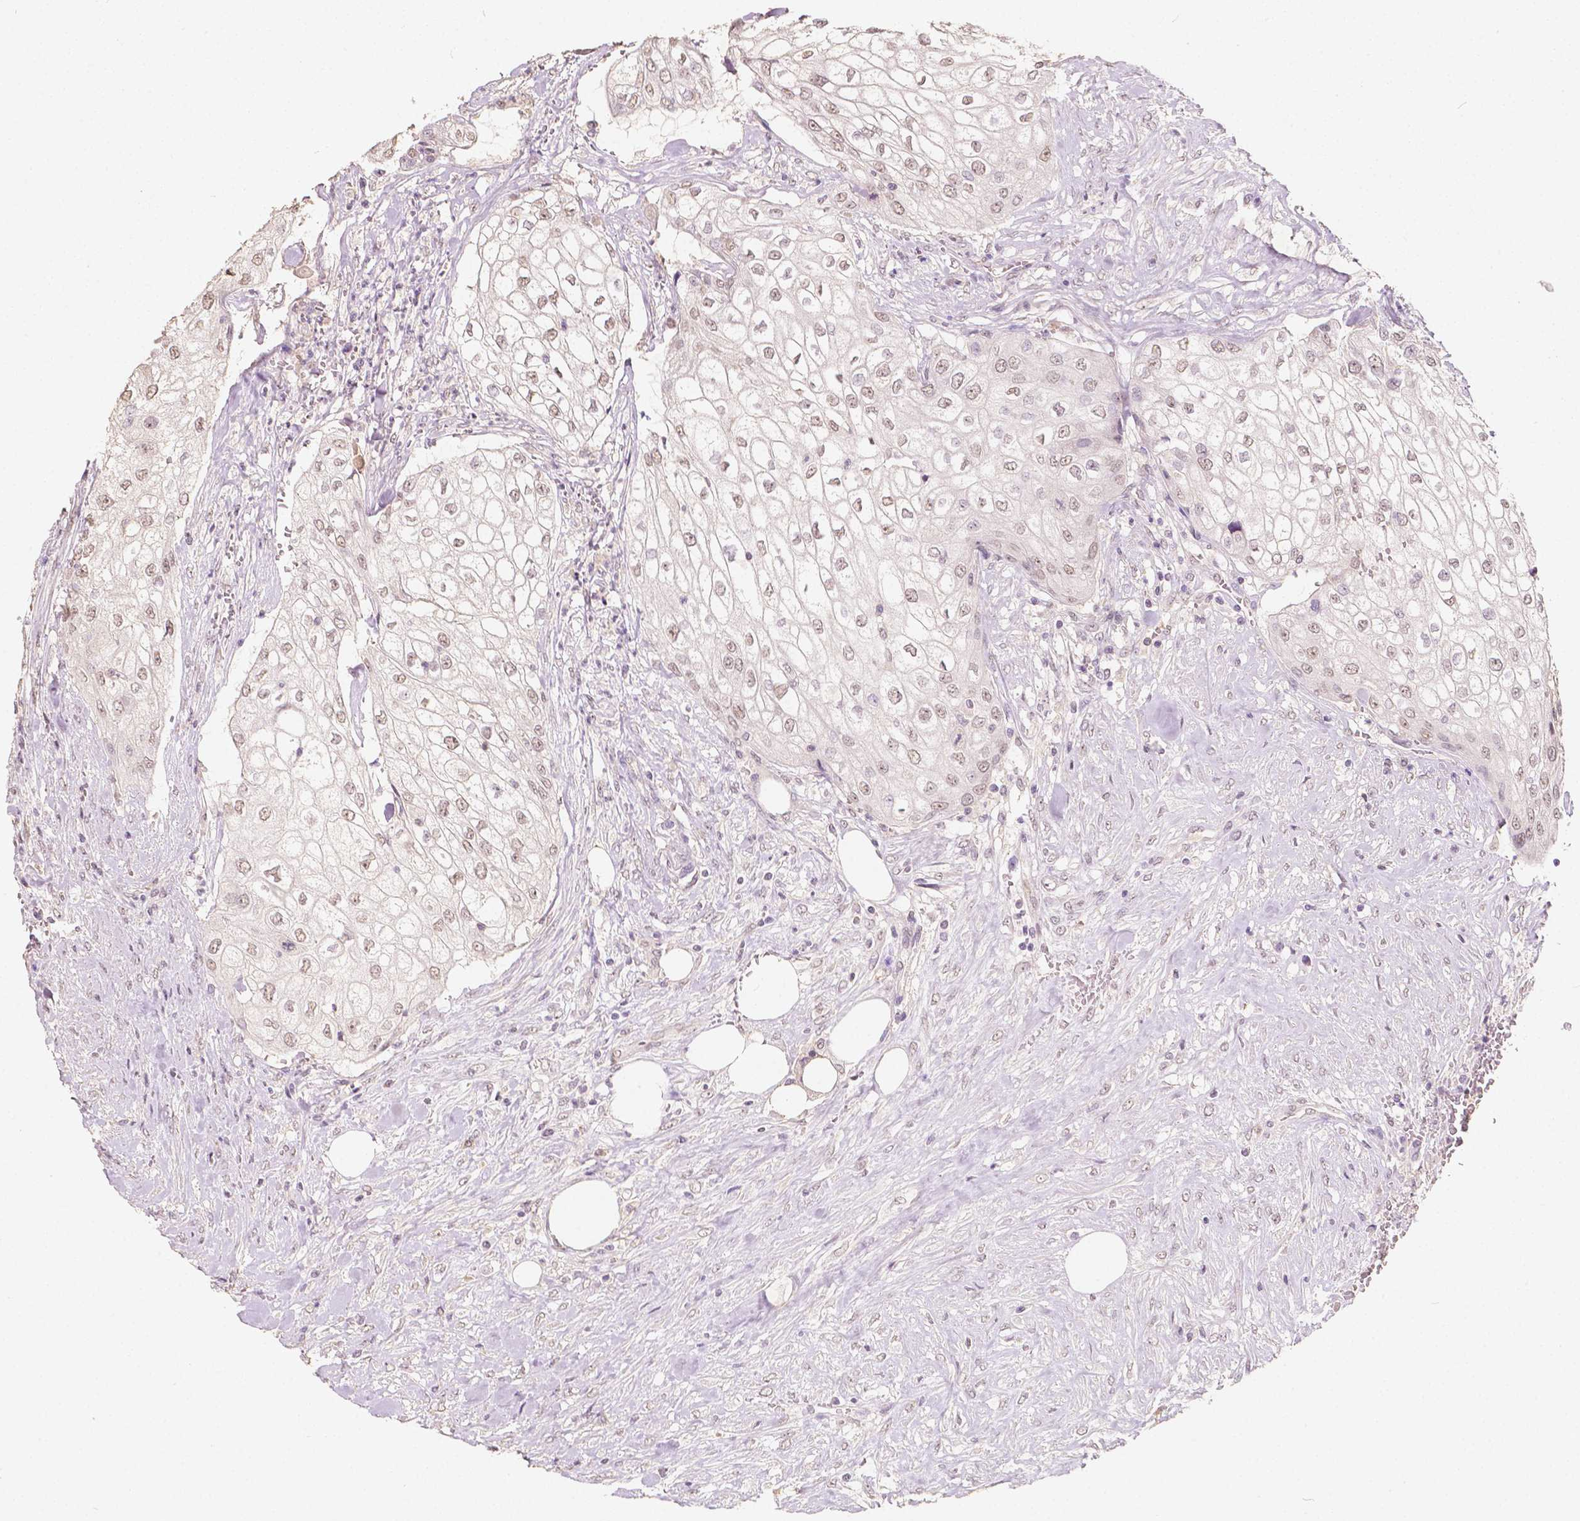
{"staining": {"intensity": "weak", "quantity": ">75%", "location": "nuclear"}, "tissue": "urothelial cancer", "cell_type": "Tumor cells", "image_type": "cancer", "snomed": [{"axis": "morphology", "description": "Urothelial carcinoma, High grade"}, {"axis": "topography", "description": "Urinary bladder"}], "caption": "Brown immunohistochemical staining in high-grade urothelial carcinoma displays weak nuclear staining in about >75% of tumor cells.", "gene": "SOX15", "patient": {"sex": "male", "age": 62}}